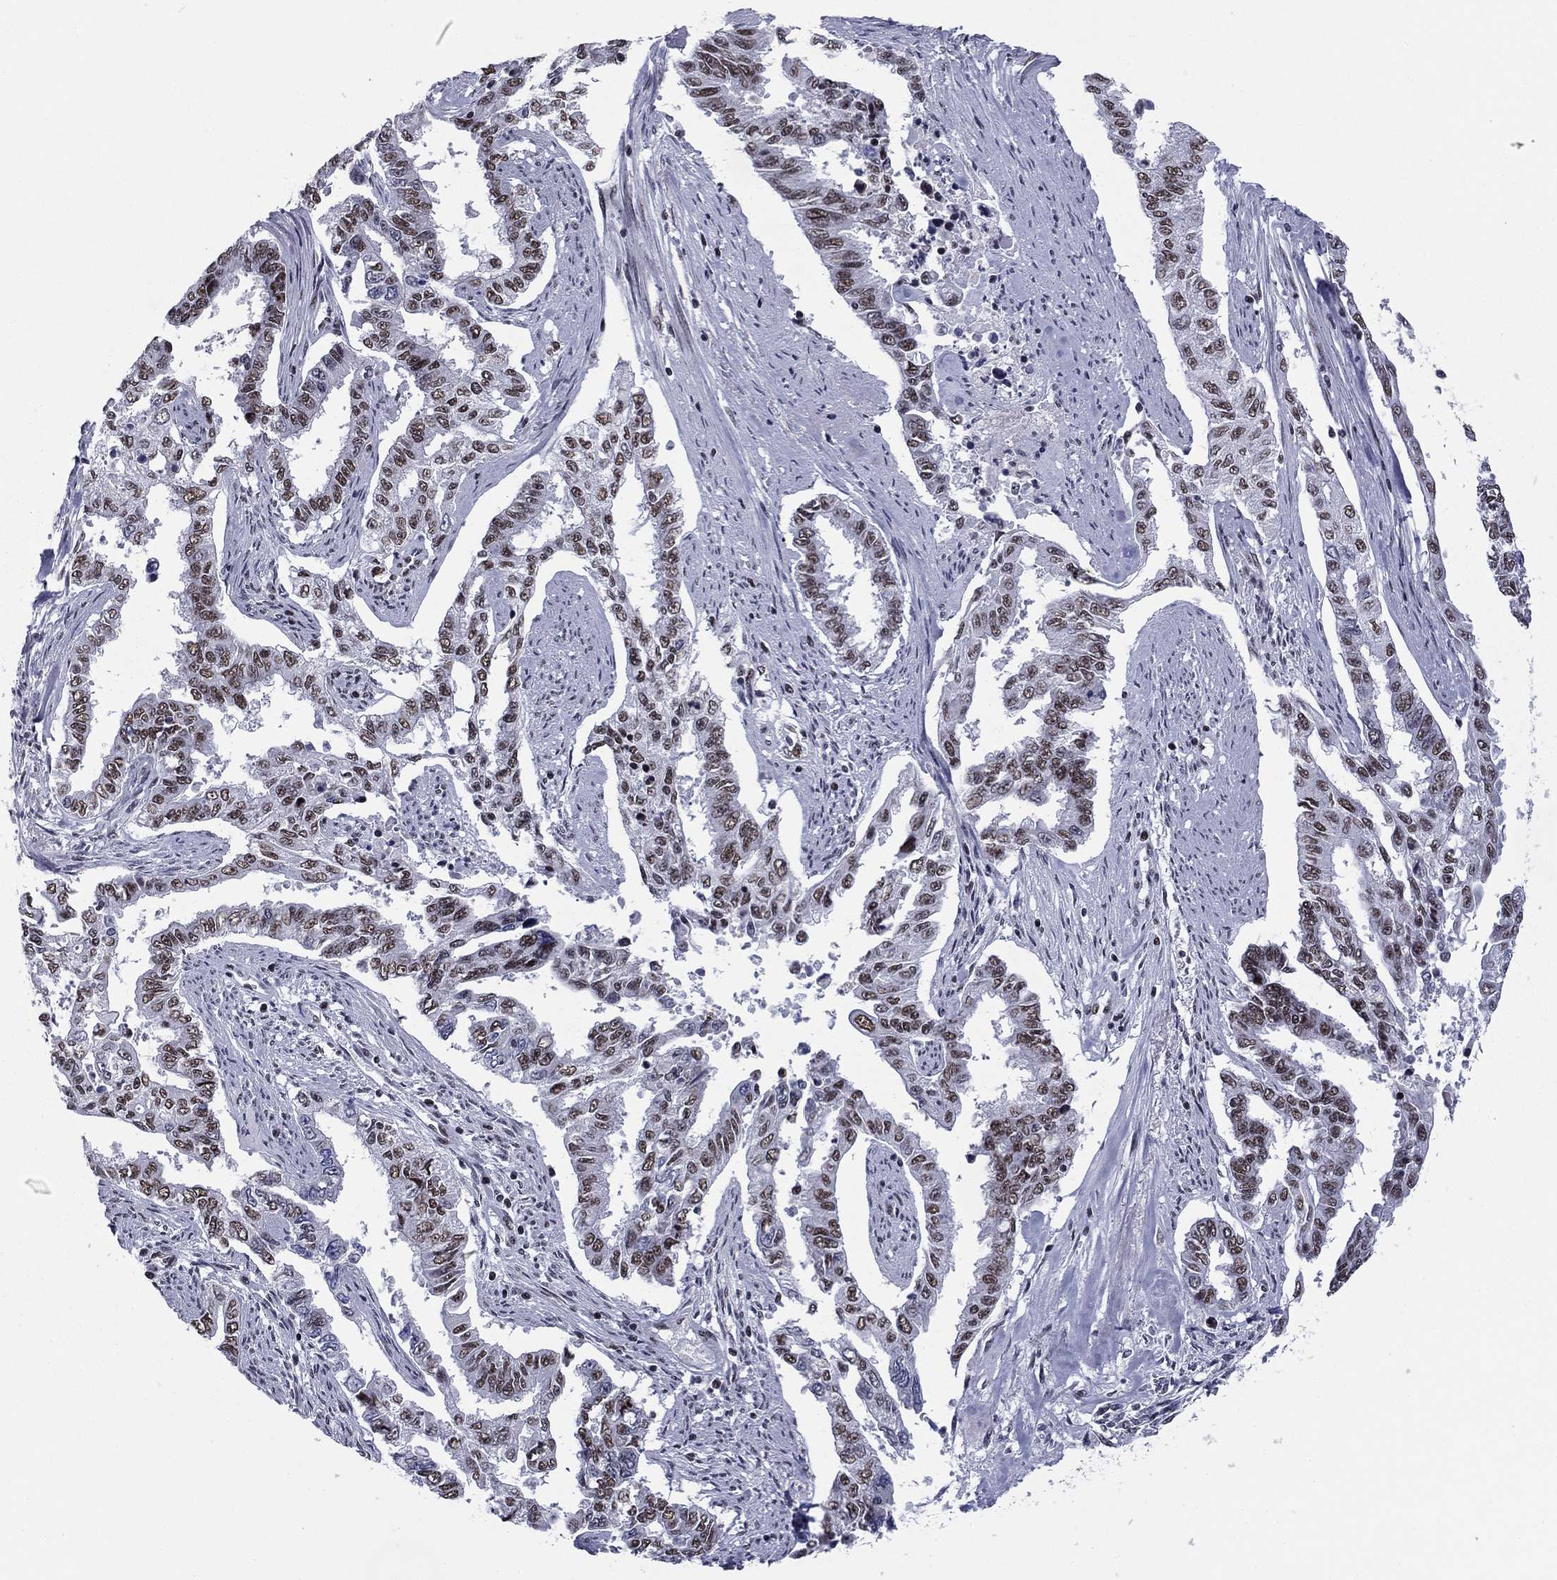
{"staining": {"intensity": "moderate", "quantity": "25%-75%", "location": "nuclear"}, "tissue": "endometrial cancer", "cell_type": "Tumor cells", "image_type": "cancer", "snomed": [{"axis": "morphology", "description": "Adenocarcinoma, NOS"}, {"axis": "topography", "description": "Uterus"}], "caption": "Approximately 25%-75% of tumor cells in human adenocarcinoma (endometrial) exhibit moderate nuclear protein positivity as visualized by brown immunohistochemical staining.", "gene": "ETV5", "patient": {"sex": "female", "age": 59}}